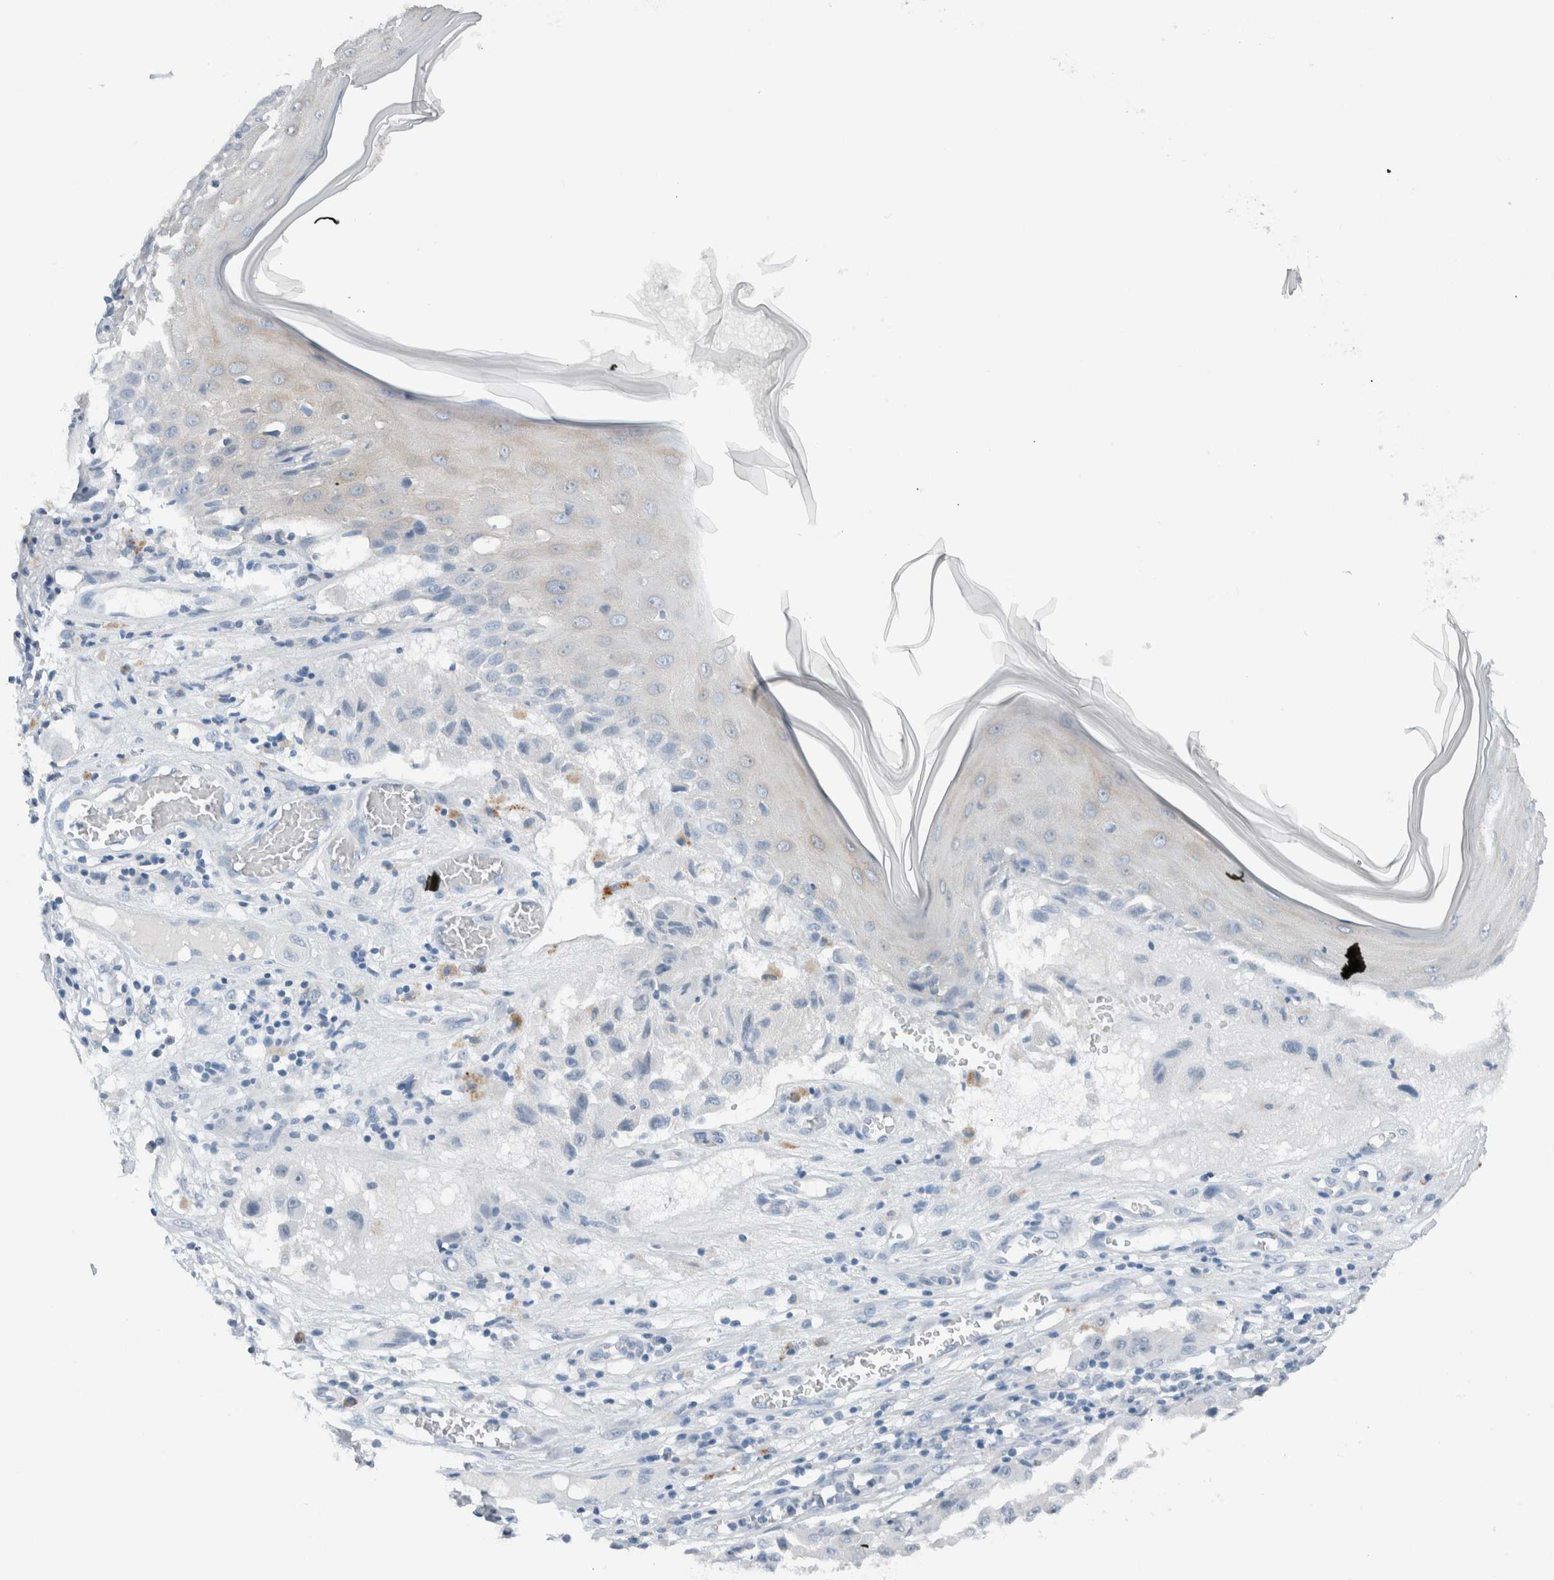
{"staining": {"intensity": "negative", "quantity": "none", "location": "none"}, "tissue": "melanoma", "cell_type": "Tumor cells", "image_type": "cancer", "snomed": [{"axis": "morphology", "description": "Malignant melanoma, NOS"}, {"axis": "topography", "description": "Skin"}], "caption": "Immunohistochemistry (IHC) histopathology image of human melanoma stained for a protein (brown), which shows no expression in tumor cells. Brightfield microscopy of immunohistochemistry (IHC) stained with DAB (brown) and hematoxylin (blue), captured at high magnification.", "gene": "DUOX1", "patient": {"sex": "male", "age": 30}}